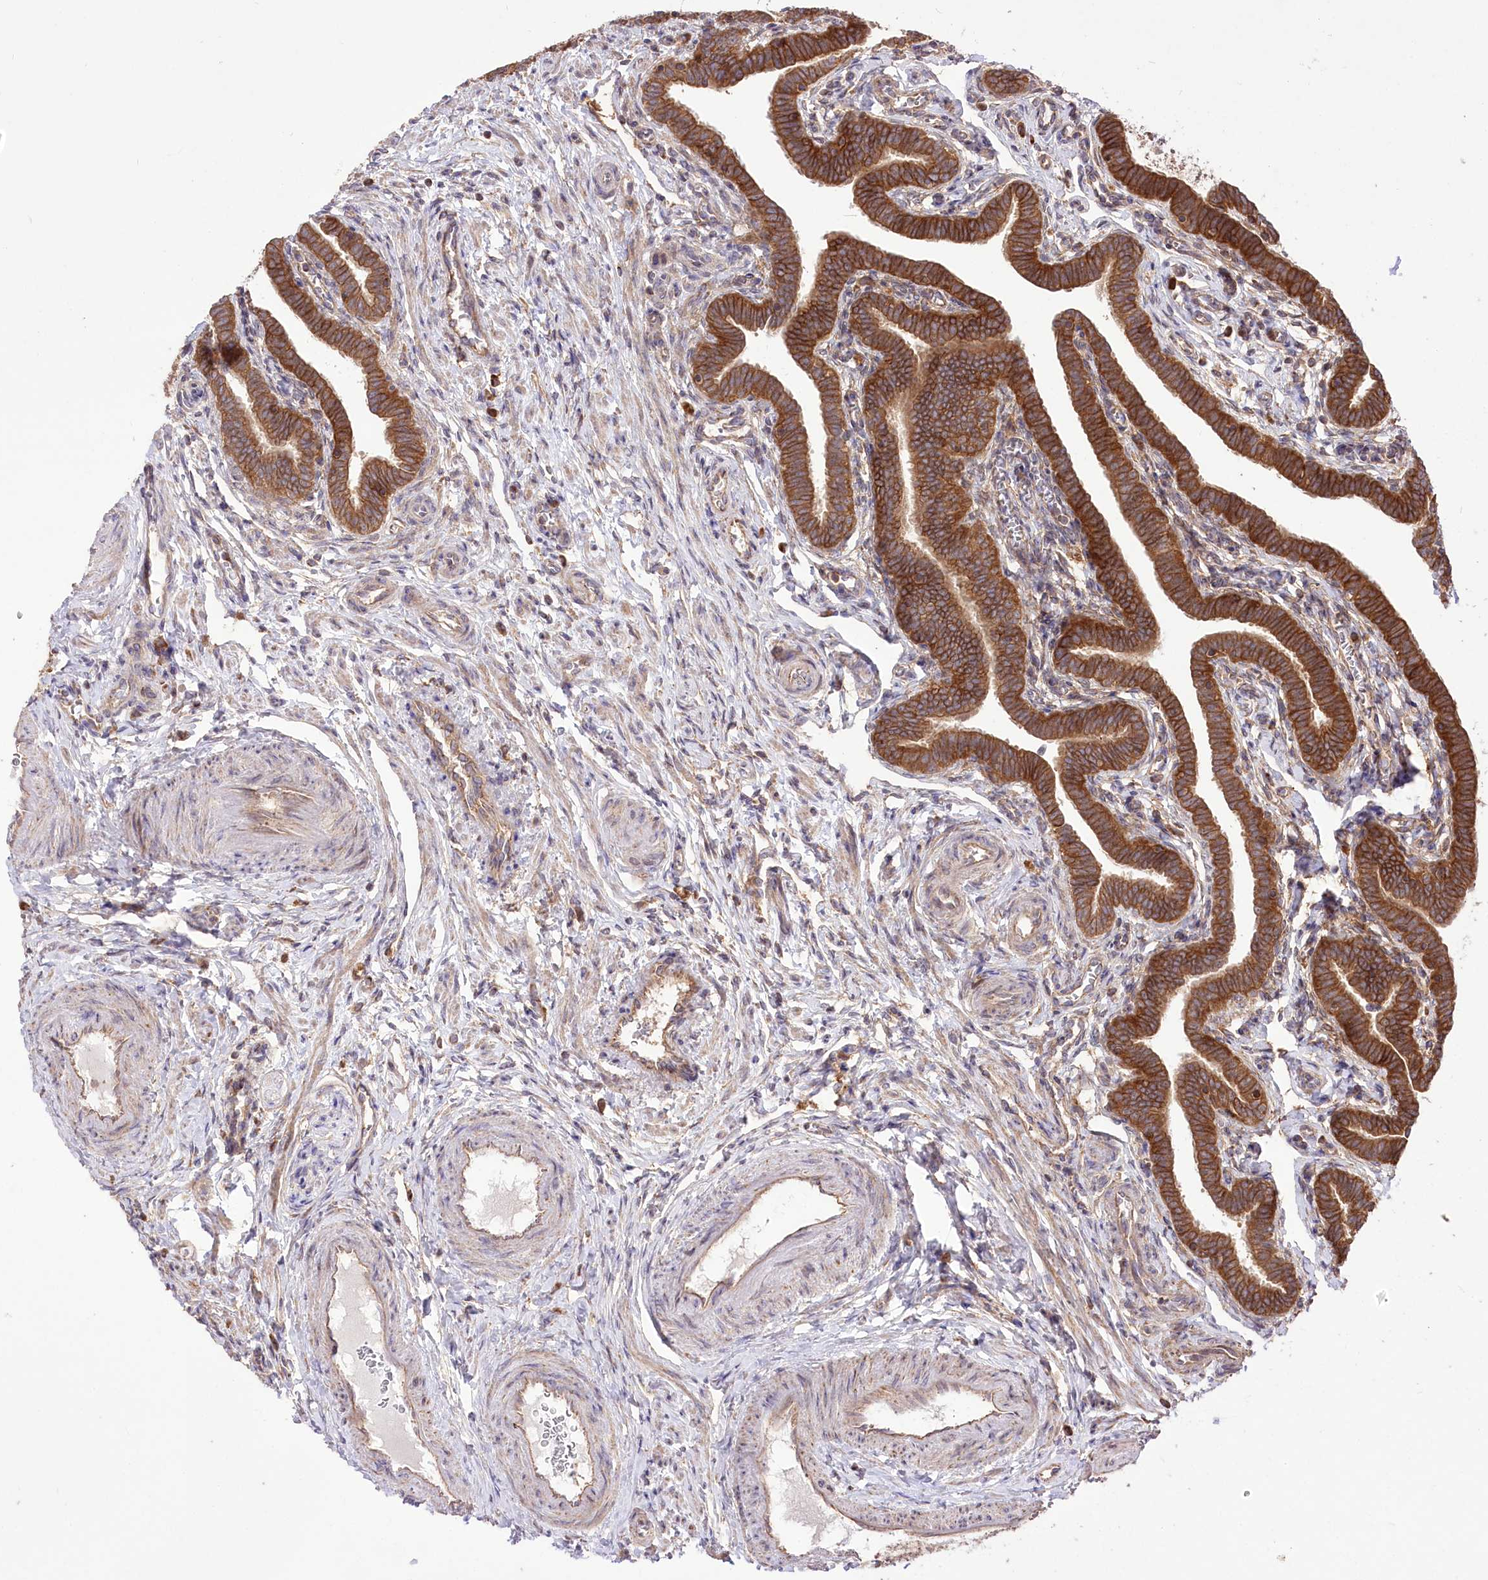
{"staining": {"intensity": "strong", "quantity": ">75%", "location": "cytoplasmic/membranous"}, "tissue": "fallopian tube", "cell_type": "Glandular cells", "image_type": "normal", "snomed": [{"axis": "morphology", "description": "Normal tissue, NOS"}, {"axis": "topography", "description": "Fallopian tube"}], "caption": "About >75% of glandular cells in benign fallopian tube reveal strong cytoplasmic/membranous protein positivity as visualized by brown immunohistochemical staining.", "gene": "XYLB", "patient": {"sex": "female", "age": 36}}